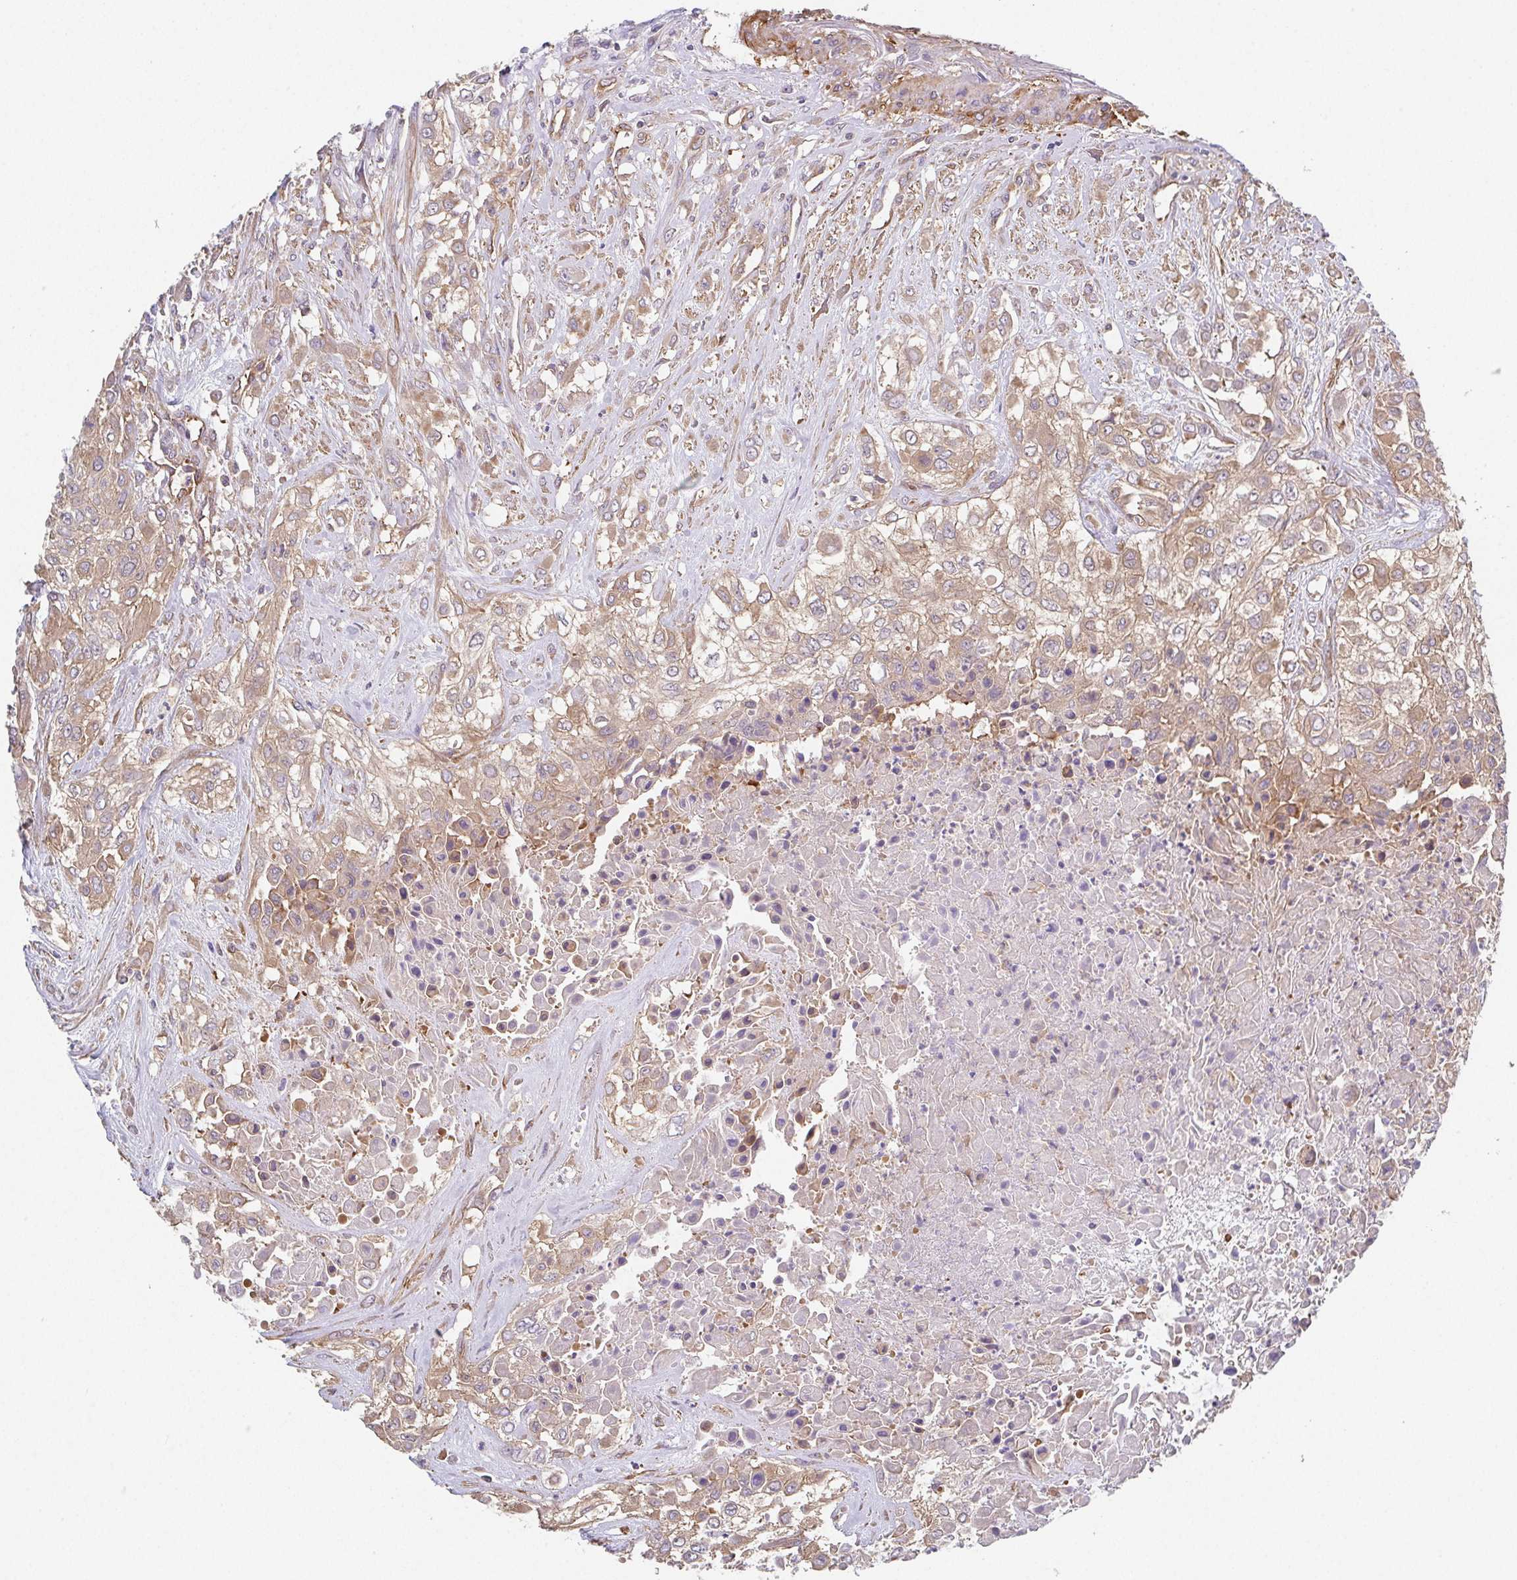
{"staining": {"intensity": "moderate", "quantity": ">75%", "location": "cytoplasmic/membranous"}, "tissue": "urothelial cancer", "cell_type": "Tumor cells", "image_type": "cancer", "snomed": [{"axis": "morphology", "description": "Urothelial carcinoma, High grade"}, {"axis": "topography", "description": "Urinary bladder"}], "caption": "A photomicrograph showing moderate cytoplasmic/membranous expression in approximately >75% of tumor cells in urothelial cancer, as visualized by brown immunohistochemical staining.", "gene": "TMEM229A", "patient": {"sex": "male", "age": 57}}